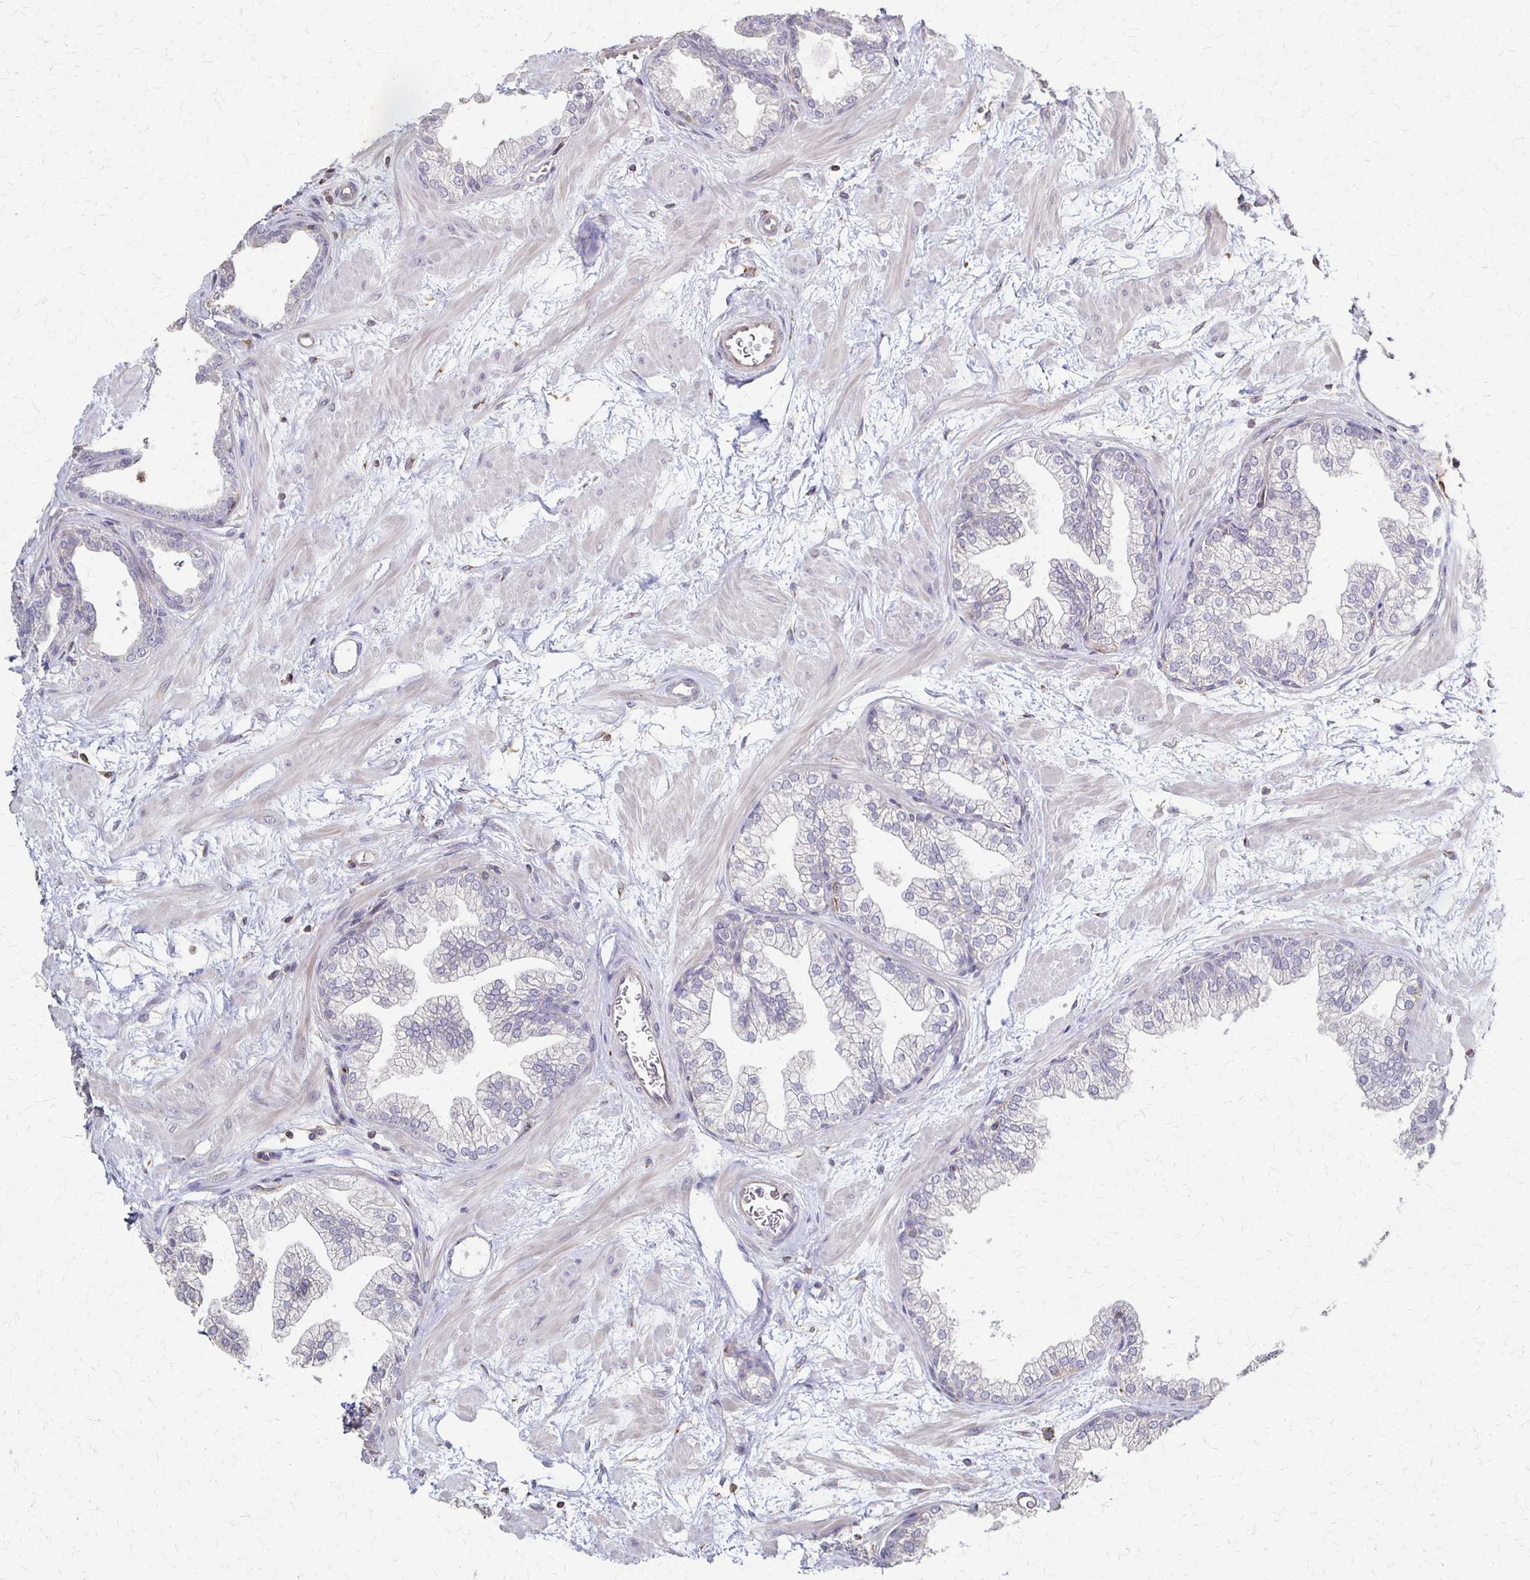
{"staining": {"intensity": "negative", "quantity": "none", "location": "none"}, "tissue": "prostate", "cell_type": "Glandular cells", "image_type": "normal", "snomed": [{"axis": "morphology", "description": "Normal tissue, NOS"}, {"axis": "topography", "description": "Prostate"}], "caption": "High magnification brightfield microscopy of benign prostate stained with DAB (3,3'-diaminobenzidine) (brown) and counterstained with hematoxylin (blue): glandular cells show no significant expression. (Brightfield microscopy of DAB immunohistochemistry (IHC) at high magnification).", "gene": "C1QTNF7", "patient": {"sex": "male", "age": 37}}